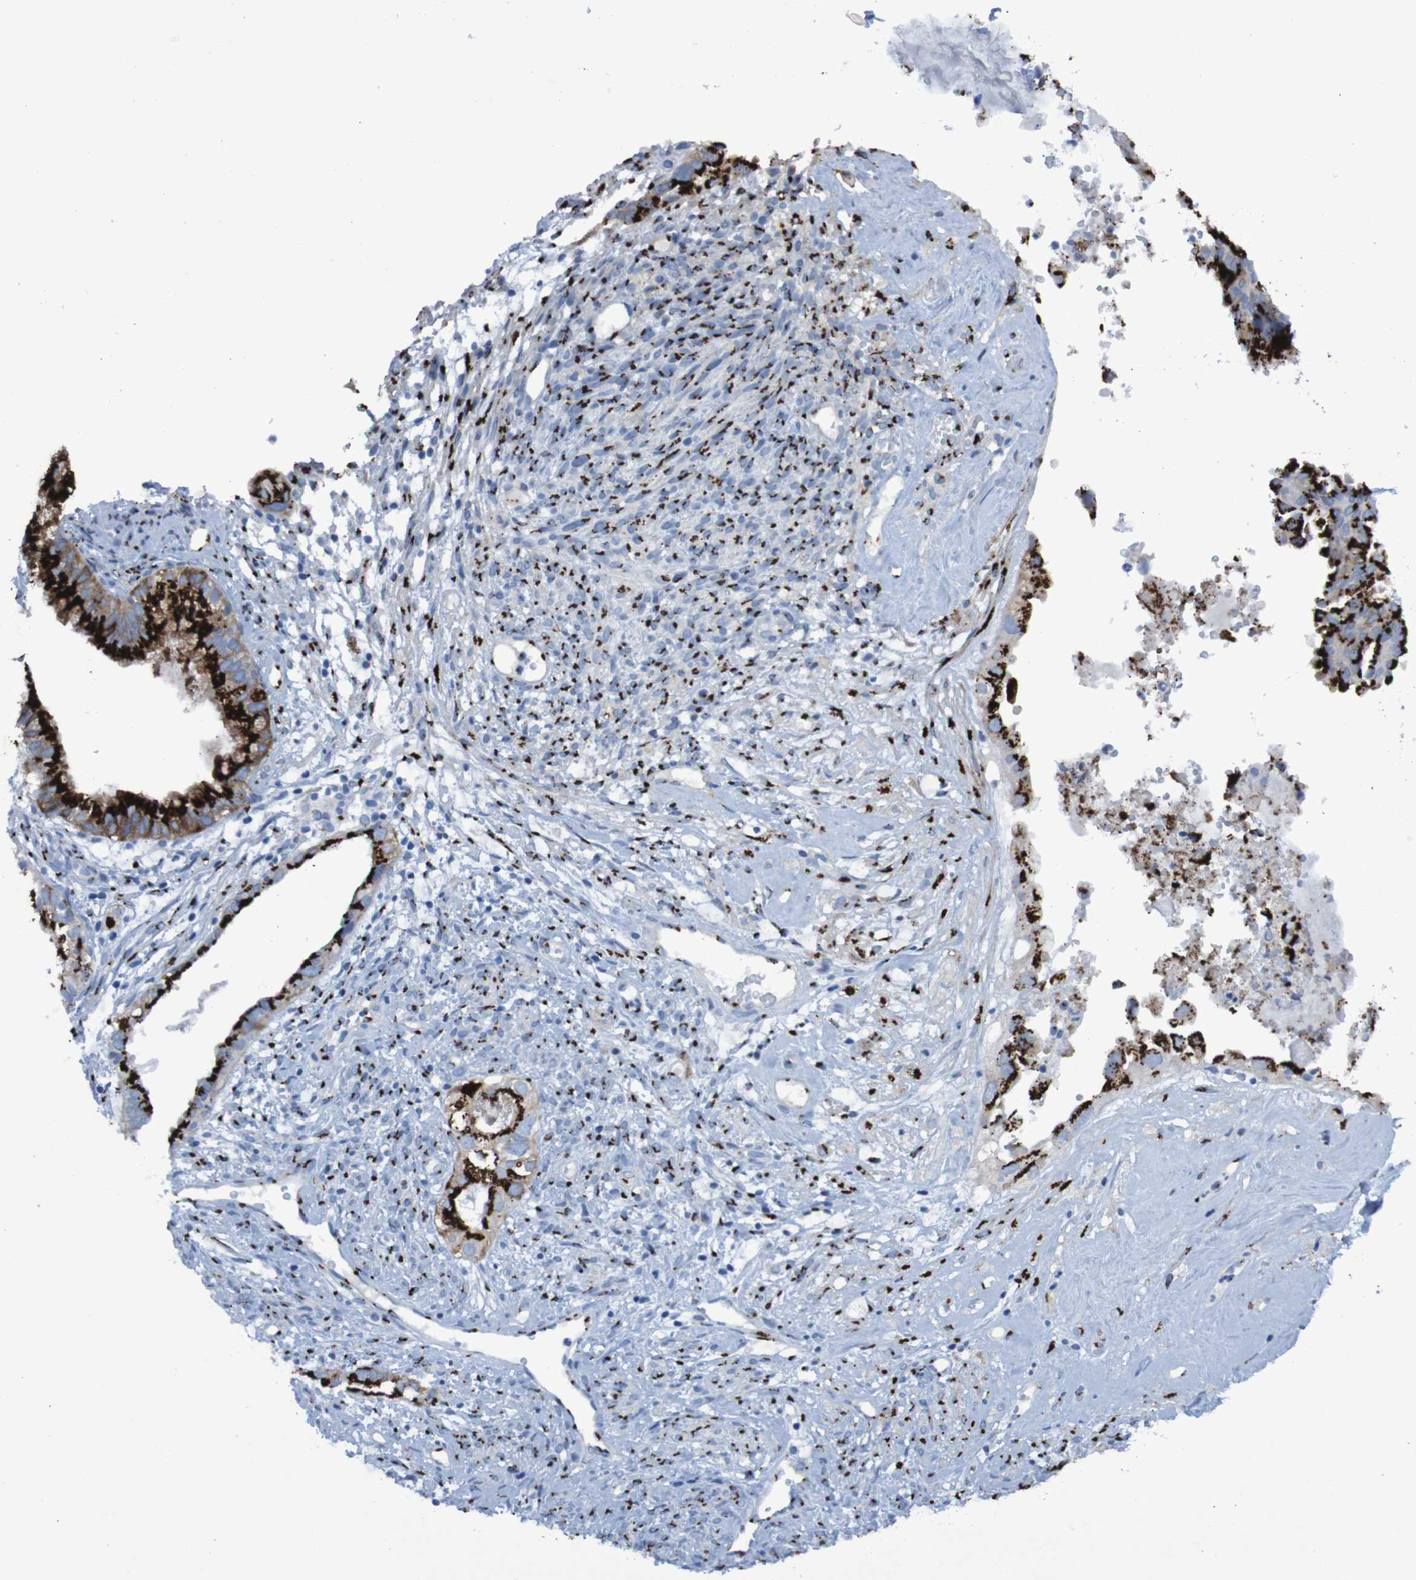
{"staining": {"intensity": "strong", "quantity": ">75%", "location": "cytoplasmic/membranous"}, "tissue": "cervical cancer", "cell_type": "Tumor cells", "image_type": "cancer", "snomed": [{"axis": "morphology", "description": "Normal tissue, NOS"}, {"axis": "morphology", "description": "Adenocarcinoma, NOS"}, {"axis": "topography", "description": "Cervix"}, {"axis": "topography", "description": "Endometrium"}], "caption": "IHC (DAB) staining of cervical cancer reveals strong cytoplasmic/membranous protein expression in about >75% of tumor cells. (brown staining indicates protein expression, while blue staining denotes nuclei).", "gene": "GOLM1", "patient": {"sex": "female", "age": 86}}